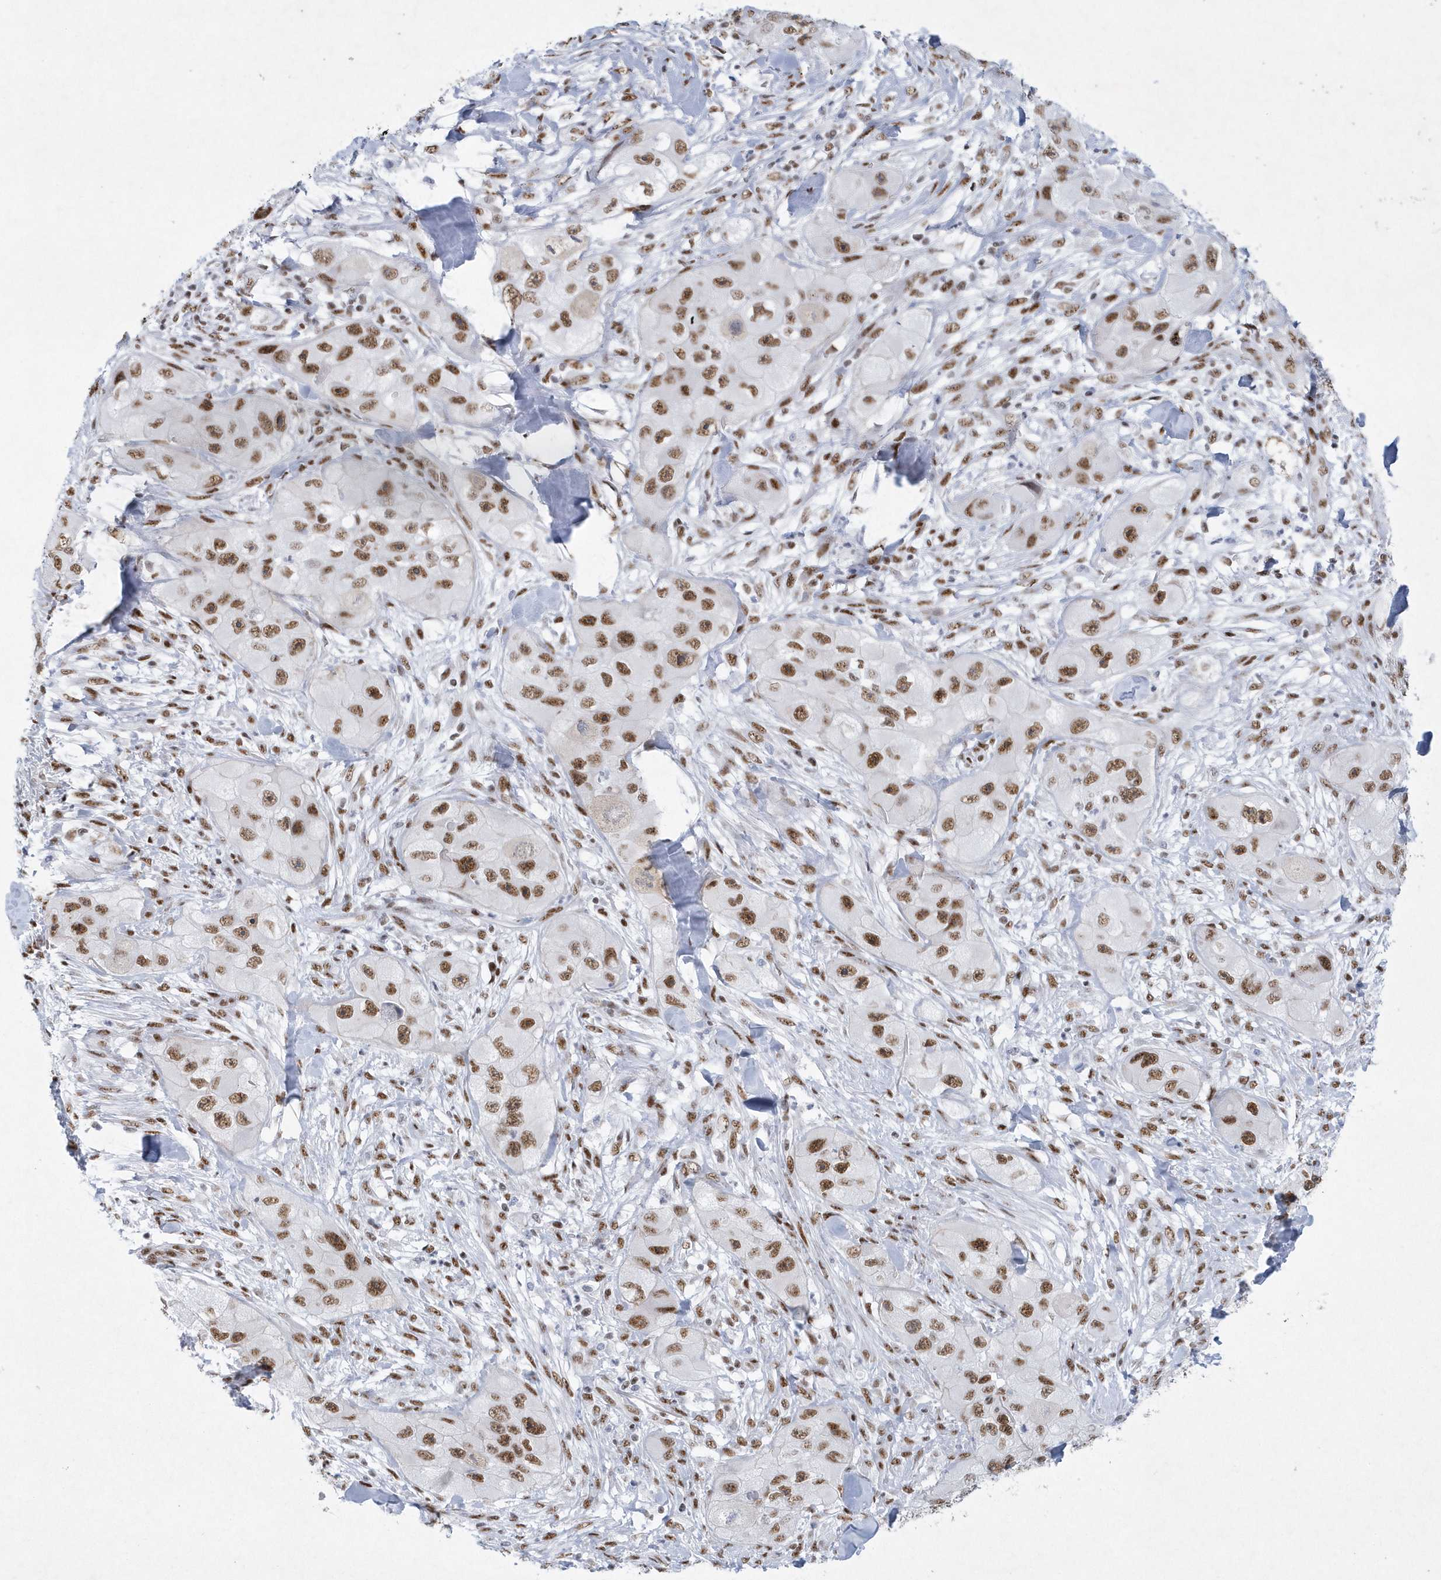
{"staining": {"intensity": "moderate", "quantity": ">75%", "location": "nuclear"}, "tissue": "skin cancer", "cell_type": "Tumor cells", "image_type": "cancer", "snomed": [{"axis": "morphology", "description": "Squamous cell carcinoma, NOS"}, {"axis": "topography", "description": "Skin"}, {"axis": "topography", "description": "Subcutis"}], "caption": "Protein expression analysis of skin cancer exhibits moderate nuclear expression in about >75% of tumor cells.", "gene": "DCLRE1A", "patient": {"sex": "male", "age": 73}}